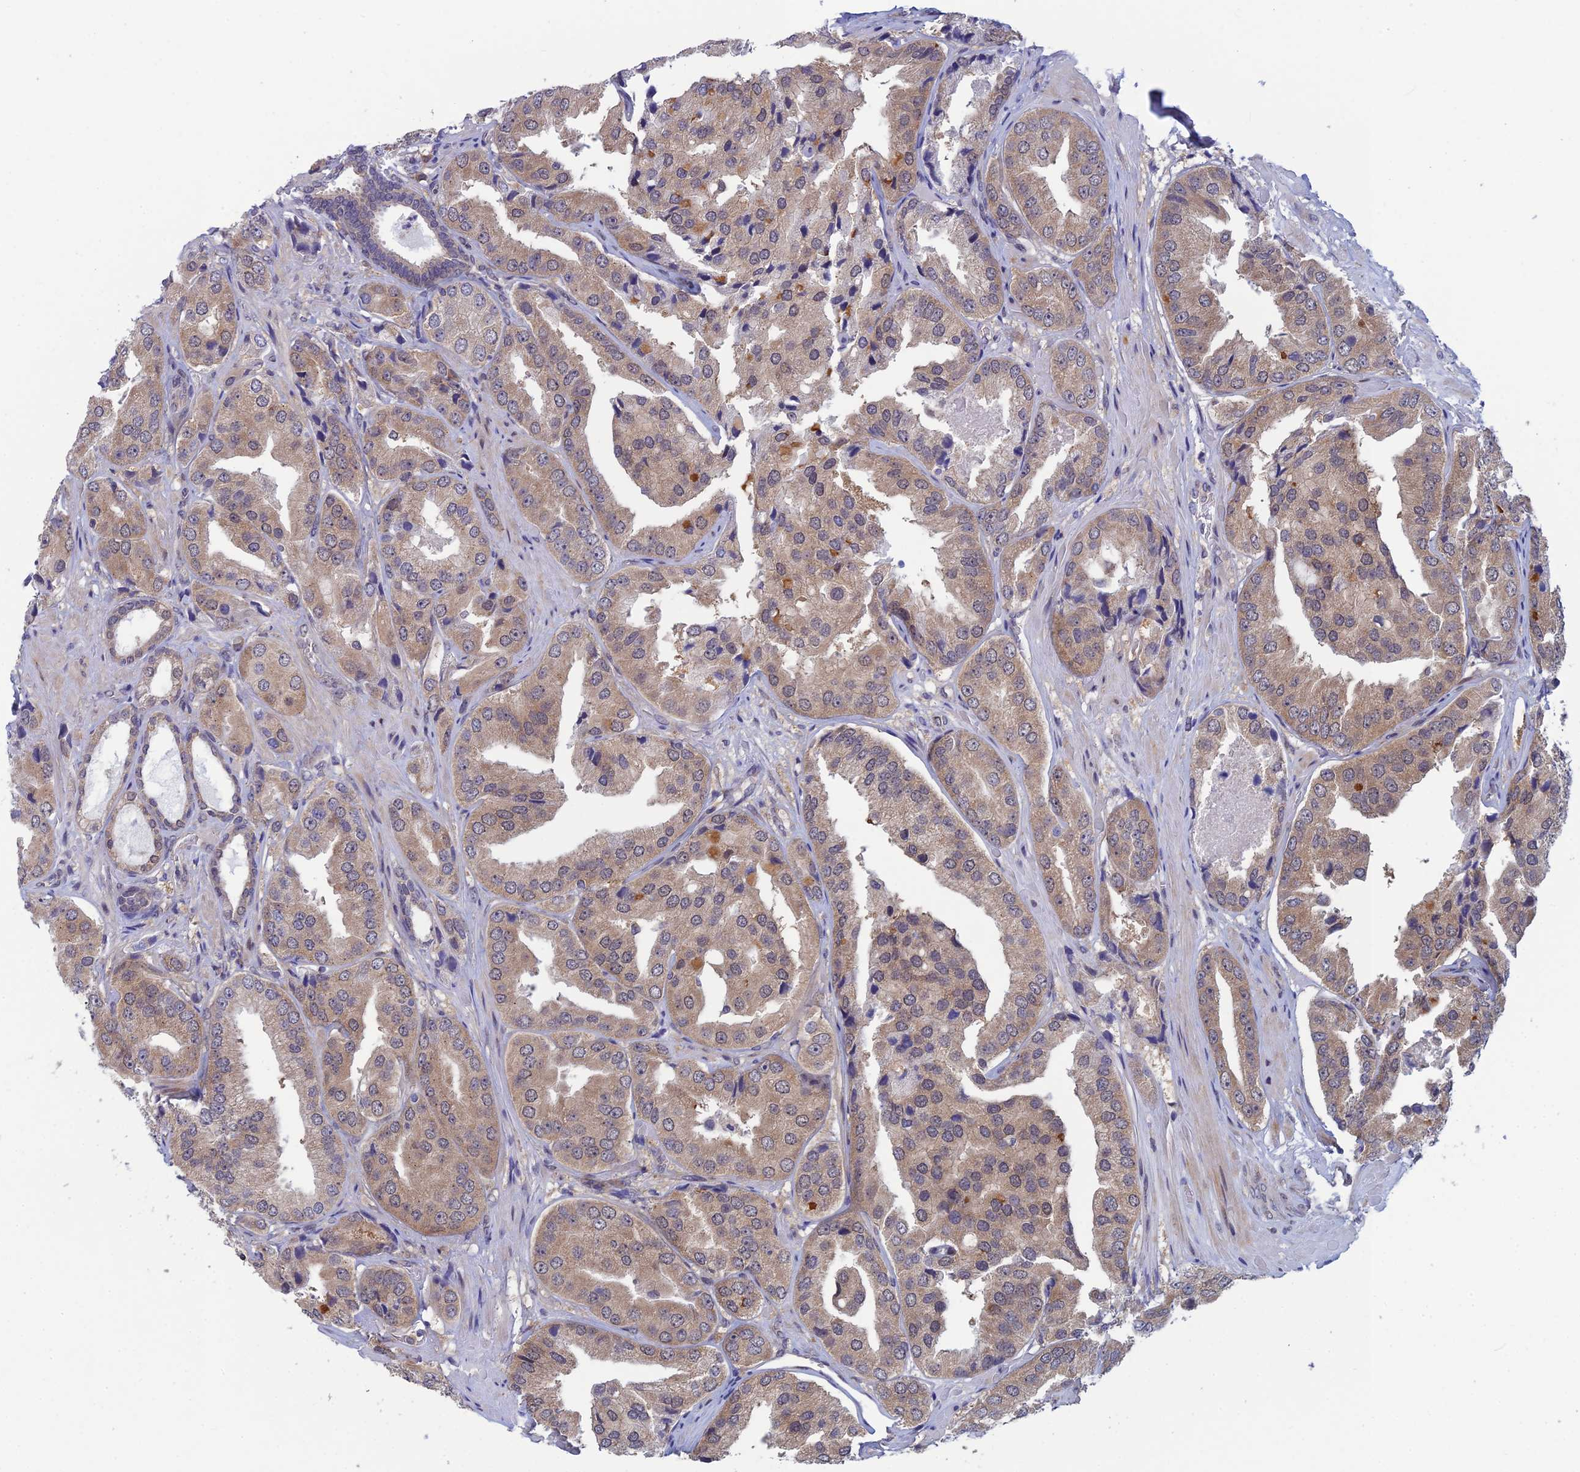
{"staining": {"intensity": "weak", "quantity": ">75%", "location": "cytoplasmic/membranous"}, "tissue": "prostate cancer", "cell_type": "Tumor cells", "image_type": "cancer", "snomed": [{"axis": "morphology", "description": "Adenocarcinoma, High grade"}, {"axis": "topography", "description": "Prostate"}], "caption": "Immunohistochemical staining of human prostate cancer shows low levels of weak cytoplasmic/membranous protein staining in about >75% of tumor cells. Nuclei are stained in blue.", "gene": "SRA1", "patient": {"sex": "male", "age": 63}}